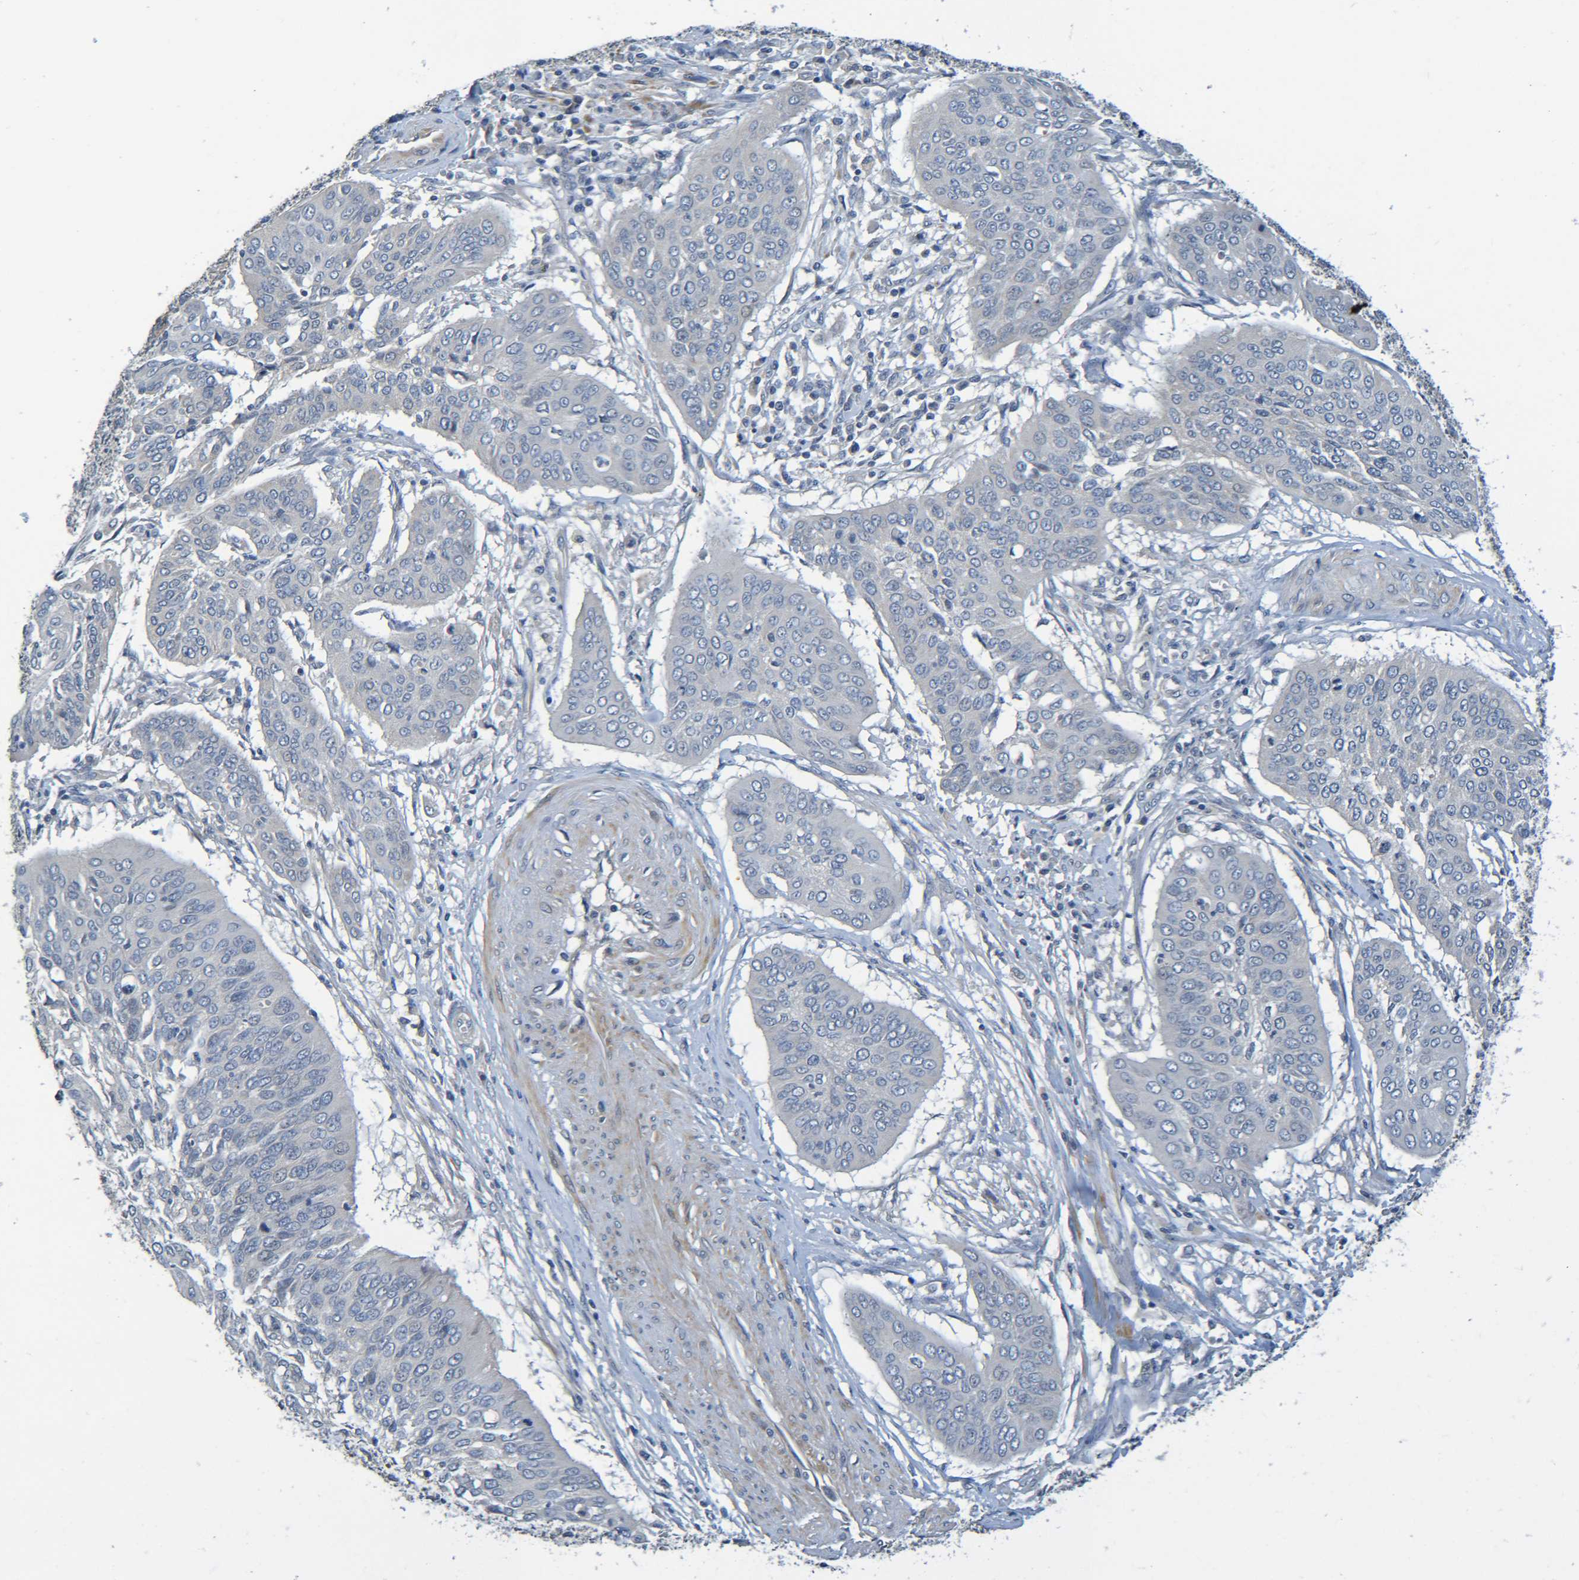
{"staining": {"intensity": "negative", "quantity": "none", "location": "none"}, "tissue": "cervical cancer", "cell_type": "Tumor cells", "image_type": "cancer", "snomed": [{"axis": "morphology", "description": "Normal tissue, NOS"}, {"axis": "morphology", "description": "Squamous cell carcinoma, NOS"}, {"axis": "topography", "description": "Cervix"}], "caption": "This is an IHC micrograph of human cervical cancer (squamous cell carcinoma). There is no expression in tumor cells.", "gene": "CYP4F2", "patient": {"sex": "female", "age": 39}}